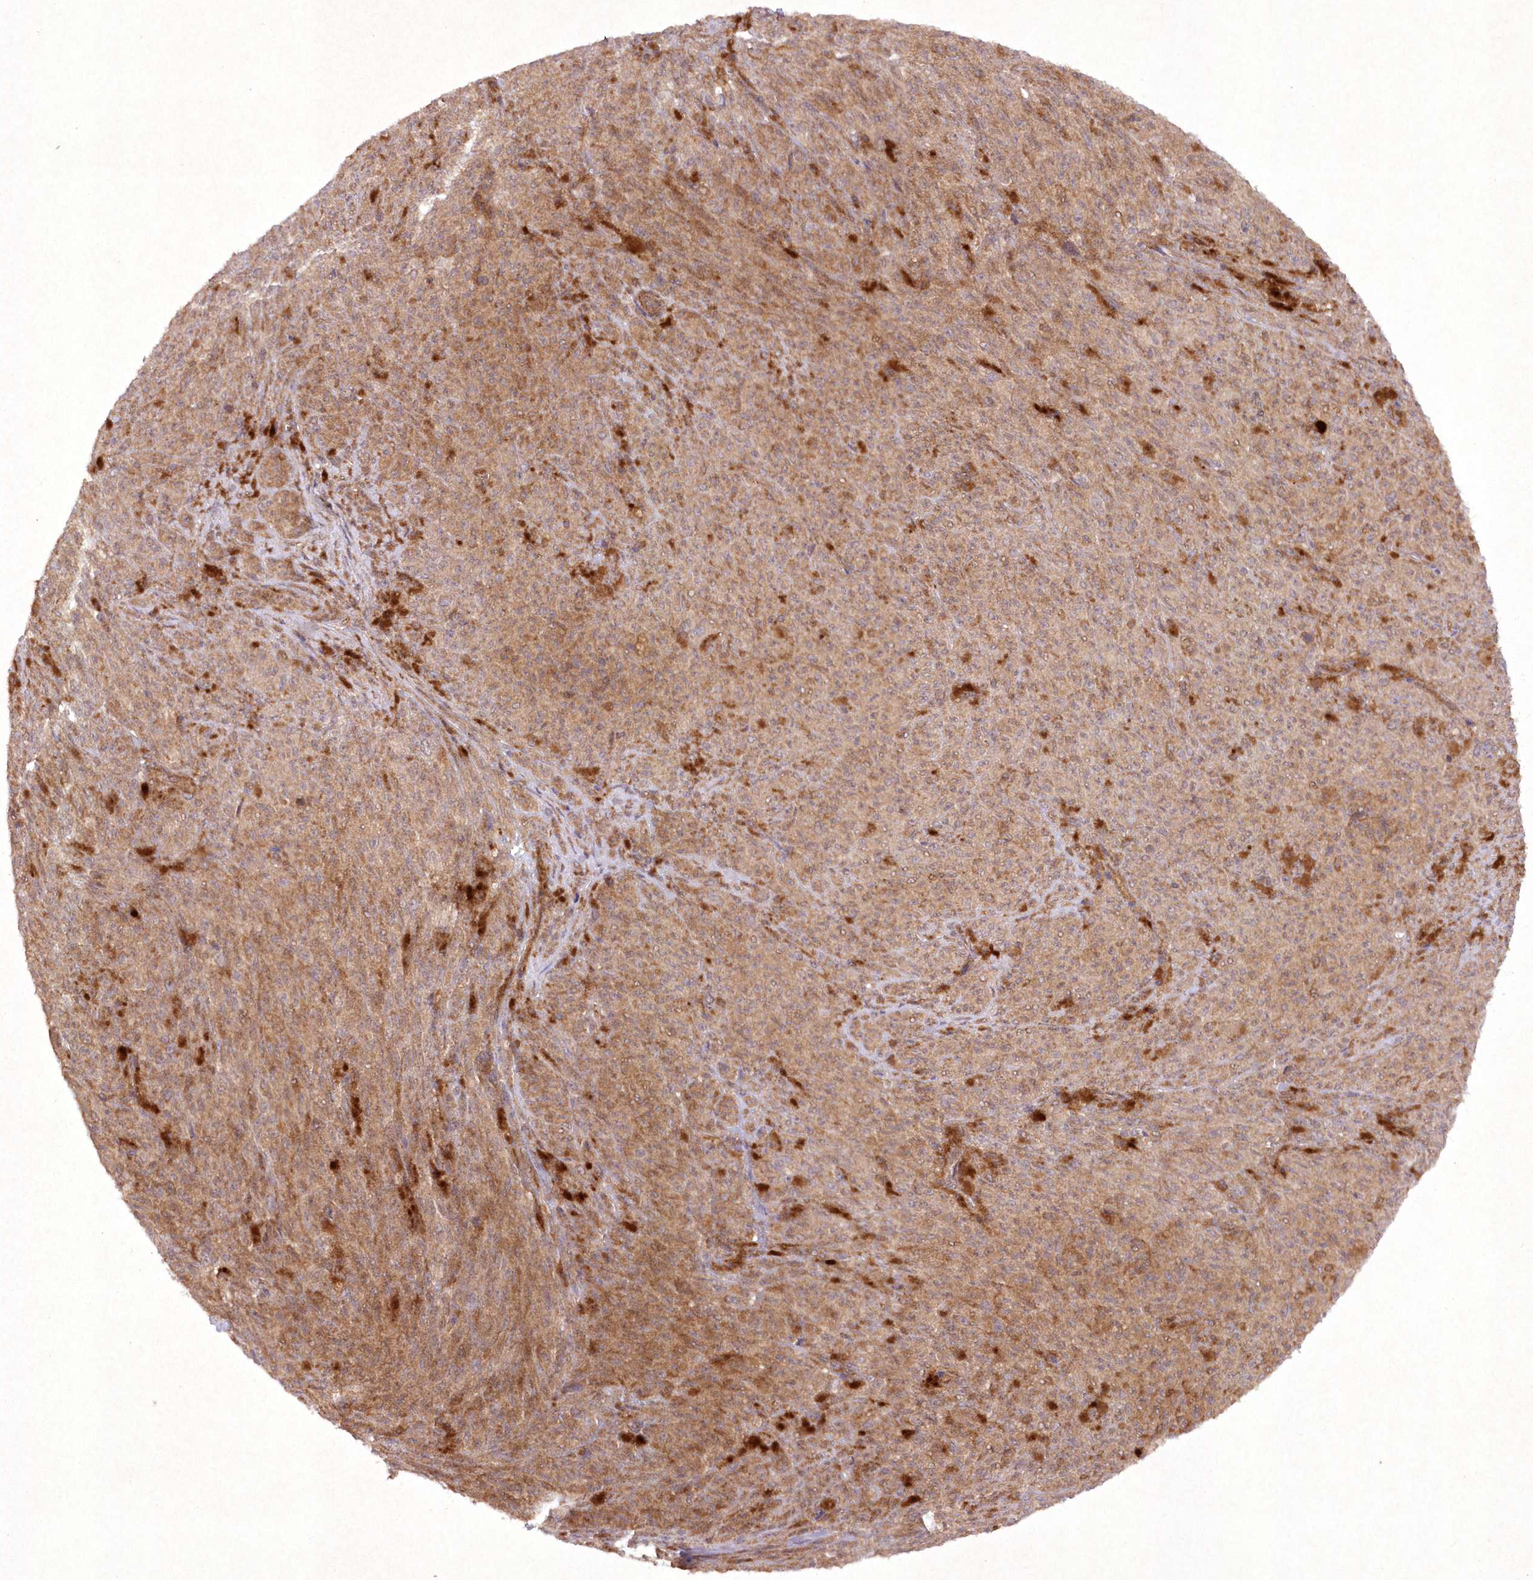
{"staining": {"intensity": "moderate", "quantity": ">75%", "location": "cytoplasmic/membranous"}, "tissue": "melanoma", "cell_type": "Tumor cells", "image_type": "cancer", "snomed": [{"axis": "morphology", "description": "Malignant melanoma, NOS"}, {"axis": "topography", "description": "Skin"}], "caption": "This is a micrograph of immunohistochemistry staining of malignant melanoma, which shows moderate staining in the cytoplasmic/membranous of tumor cells.", "gene": "APOM", "patient": {"sex": "female", "age": 82}}